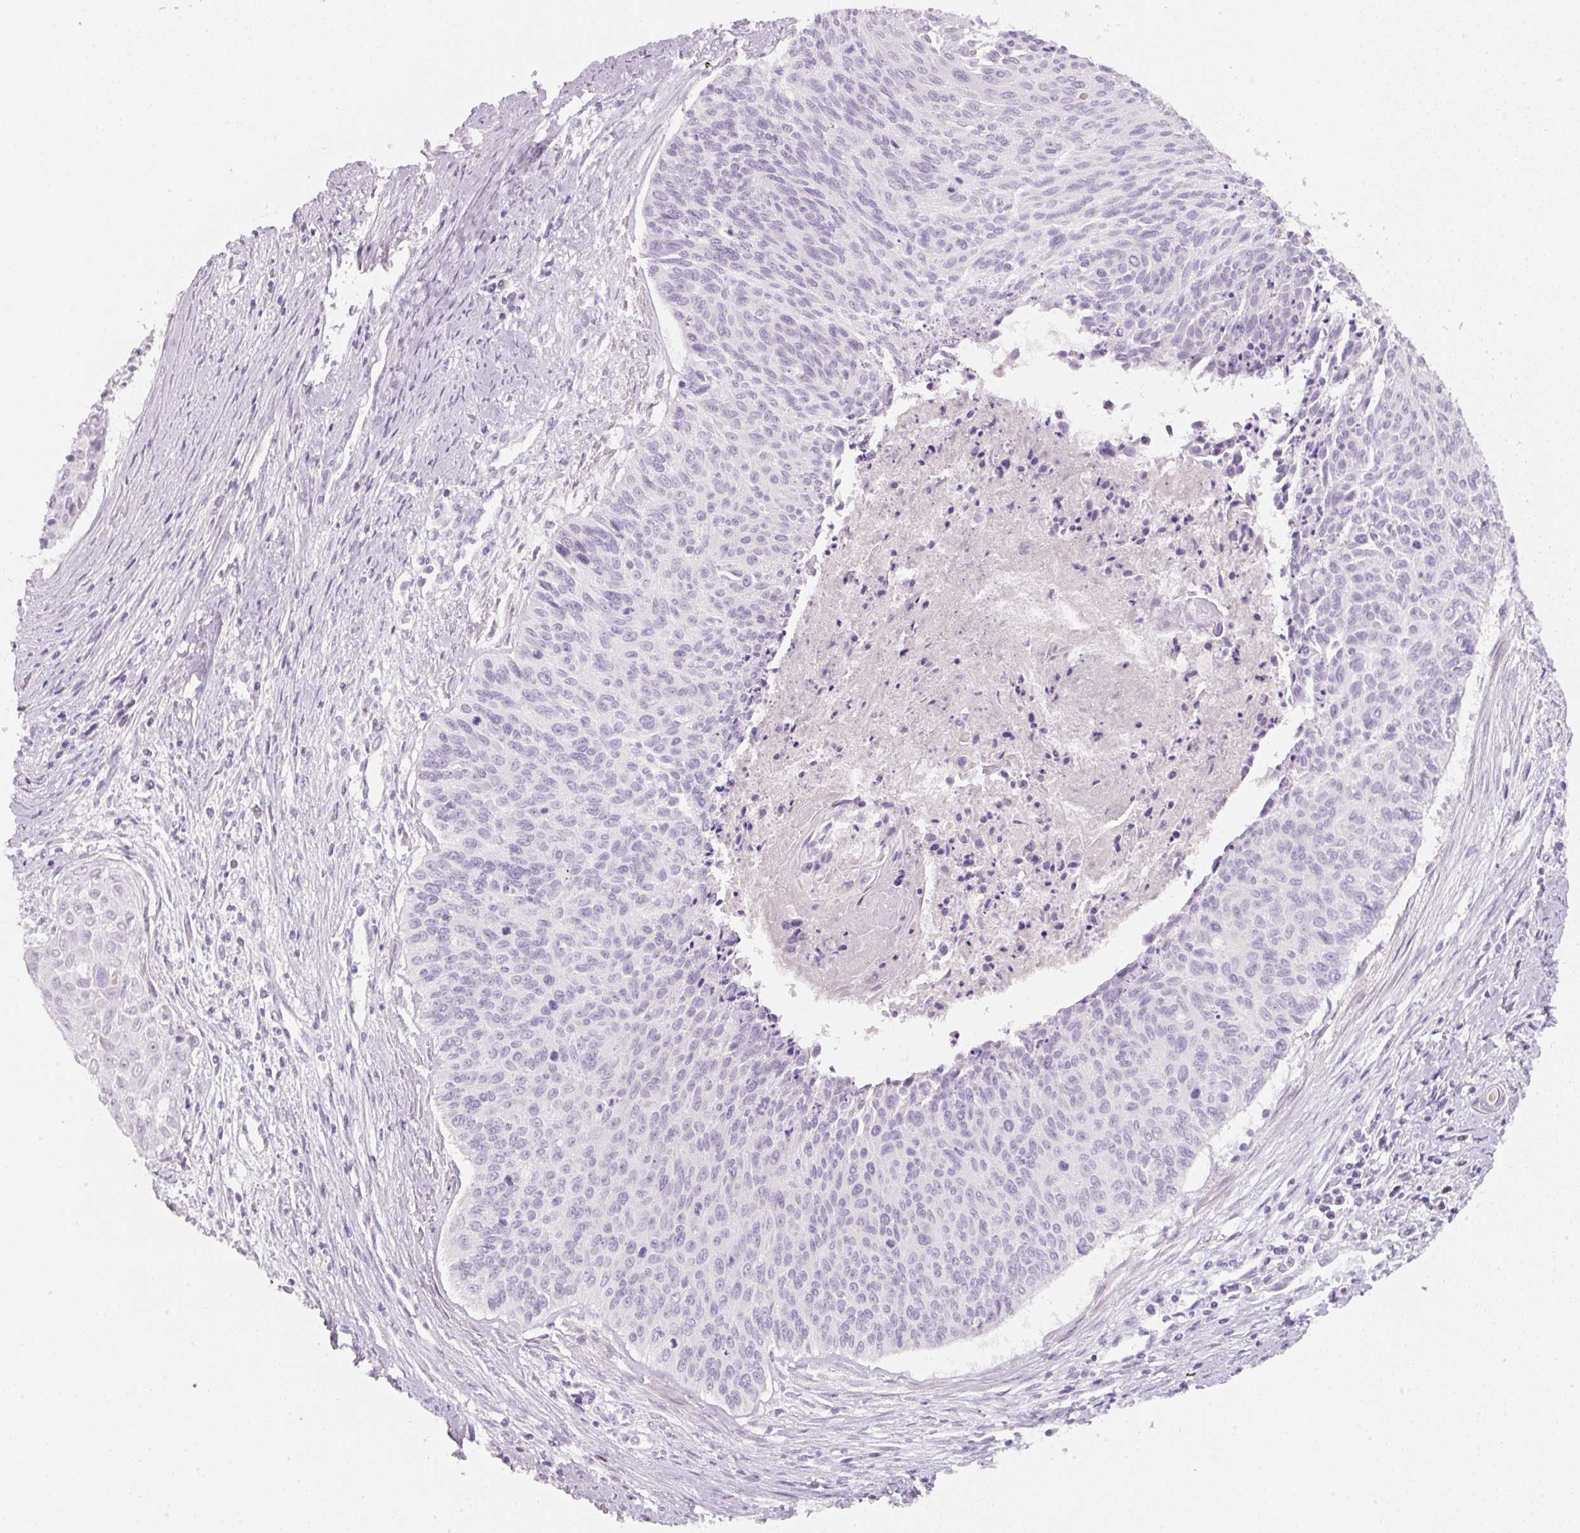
{"staining": {"intensity": "negative", "quantity": "none", "location": "none"}, "tissue": "cervical cancer", "cell_type": "Tumor cells", "image_type": "cancer", "snomed": [{"axis": "morphology", "description": "Squamous cell carcinoma, NOS"}, {"axis": "topography", "description": "Cervix"}], "caption": "A high-resolution histopathology image shows IHC staining of cervical cancer (squamous cell carcinoma), which displays no significant expression in tumor cells.", "gene": "ENSG00000206549", "patient": {"sex": "female", "age": 55}}